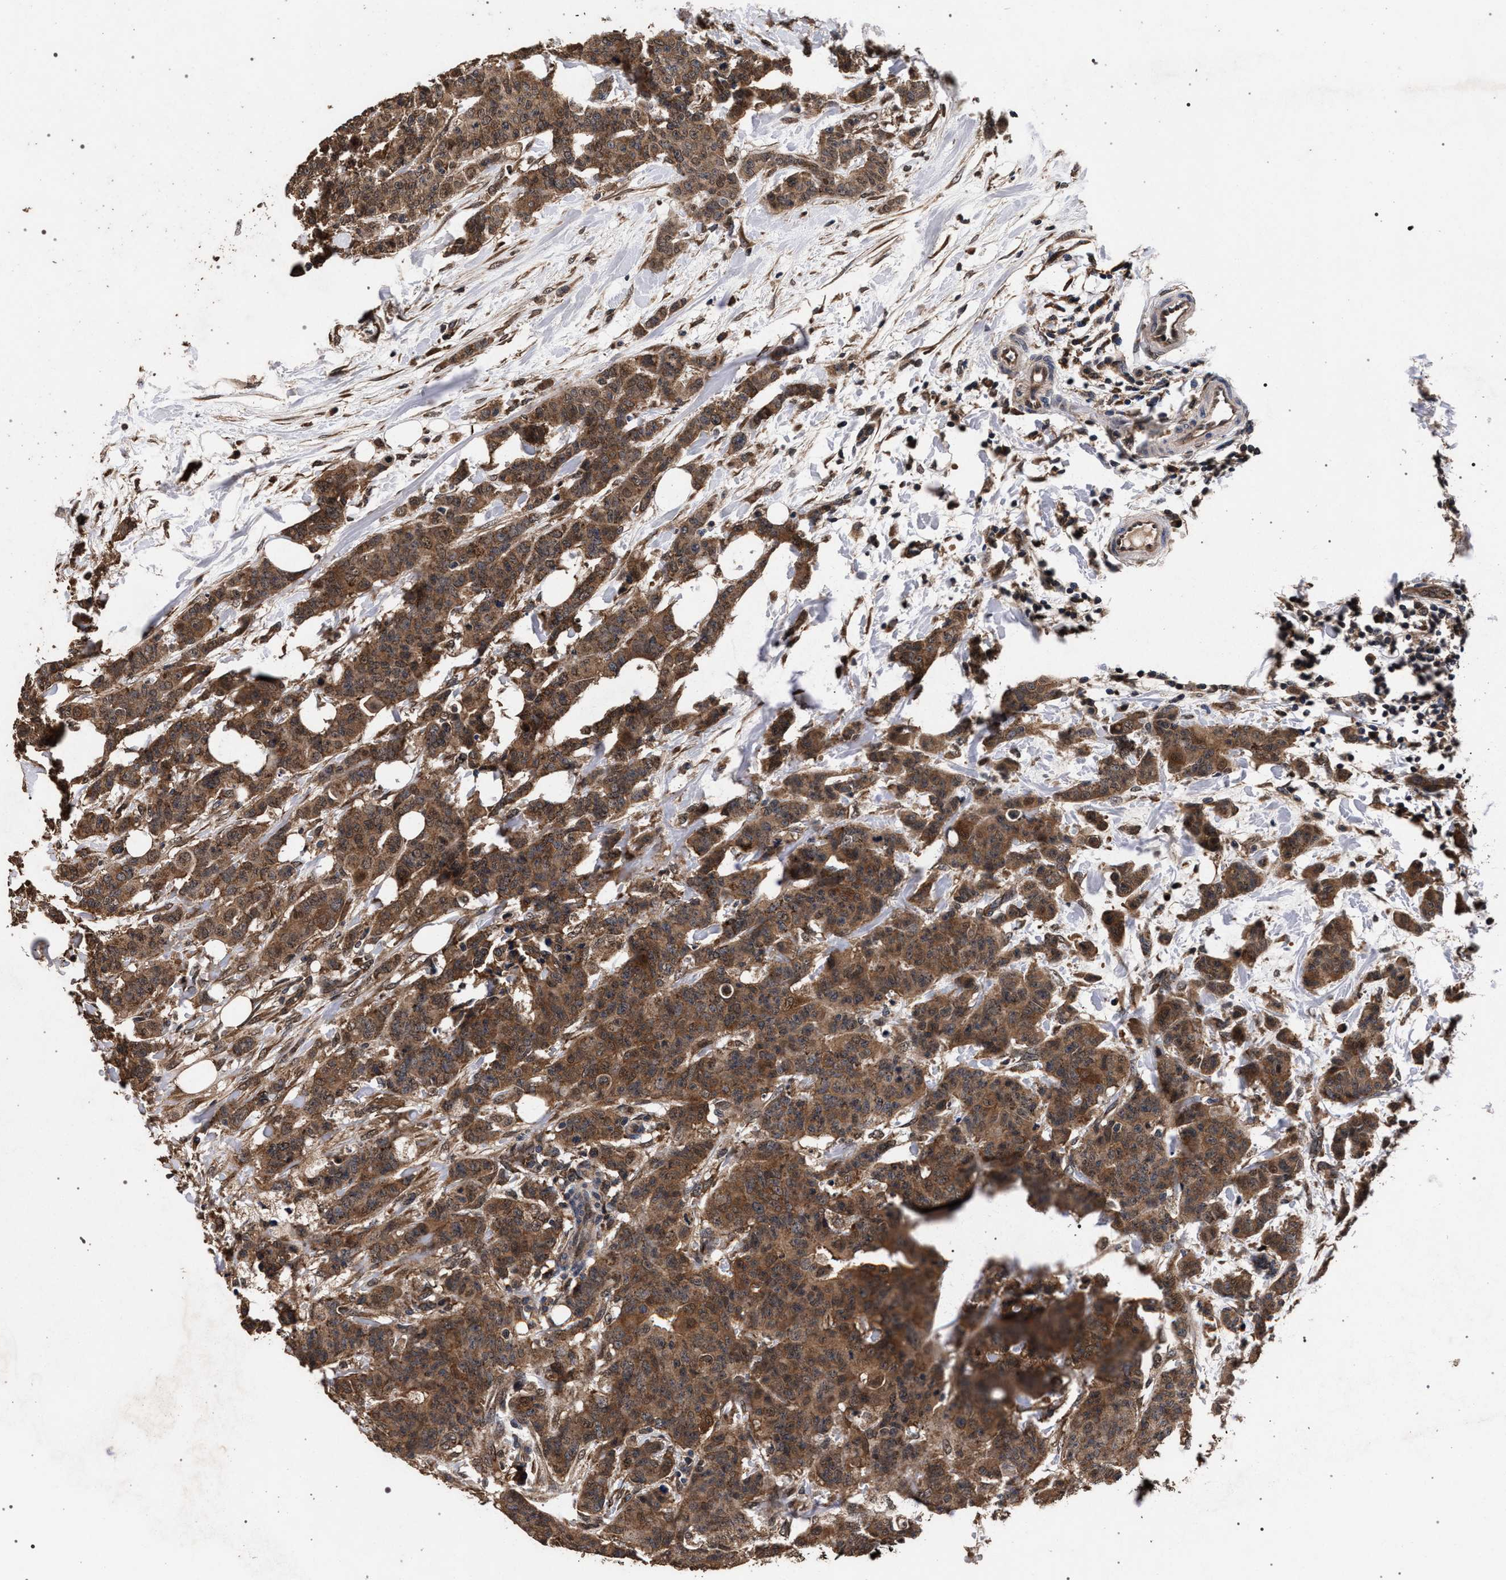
{"staining": {"intensity": "moderate", "quantity": ">75%", "location": "cytoplasmic/membranous,nuclear"}, "tissue": "breast cancer", "cell_type": "Tumor cells", "image_type": "cancer", "snomed": [{"axis": "morphology", "description": "Normal tissue, NOS"}, {"axis": "morphology", "description": "Duct carcinoma"}, {"axis": "topography", "description": "Breast"}], "caption": "Immunohistochemistry (IHC) histopathology image of human breast cancer (infiltrating ductal carcinoma) stained for a protein (brown), which shows medium levels of moderate cytoplasmic/membranous and nuclear expression in approximately >75% of tumor cells.", "gene": "ACOX1", "patient": {"sex": "female", "age": 40}}